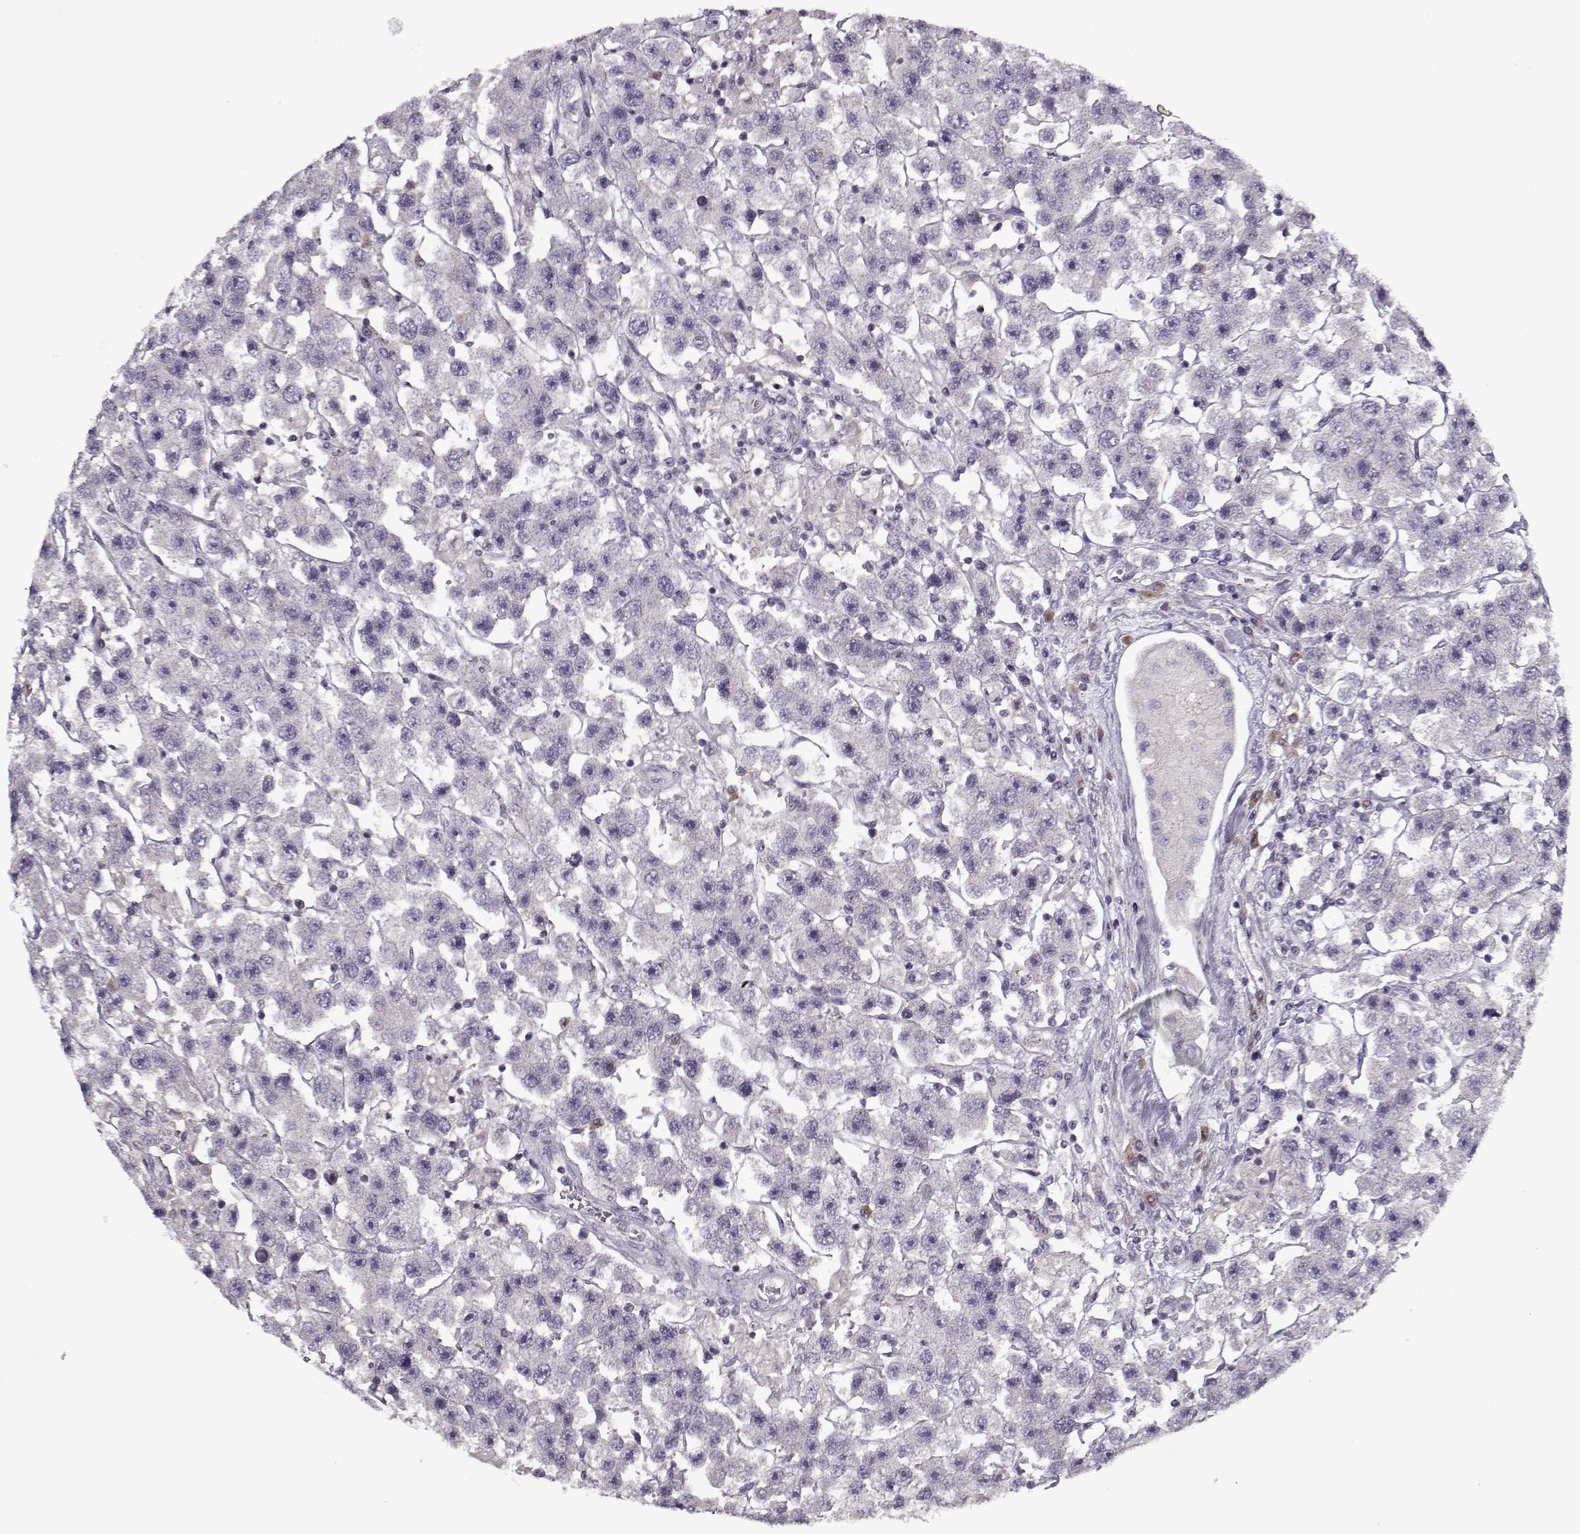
{"staining": {"intensity": "negative", "quantity": "none", "location": "none"}, "tissue": "testis cancer", "cell_type": "Tumor cells", "image_type": "cancer", "snomed": [{"axis": "morphology", "description": "Seminoma, NOS"}, {"axis": "topography", "description": "Testis"}], "caption": "DAB (3,3'-diaminobenzidine) immunohistochemical staining of human testis seminoma reveals no significant positivity in tumor cells. (Immunohistochemistry, brightfield microscopy, high magnification).", "gene": "UNC13D", "patient": {"sex": "male", "age": 45}}